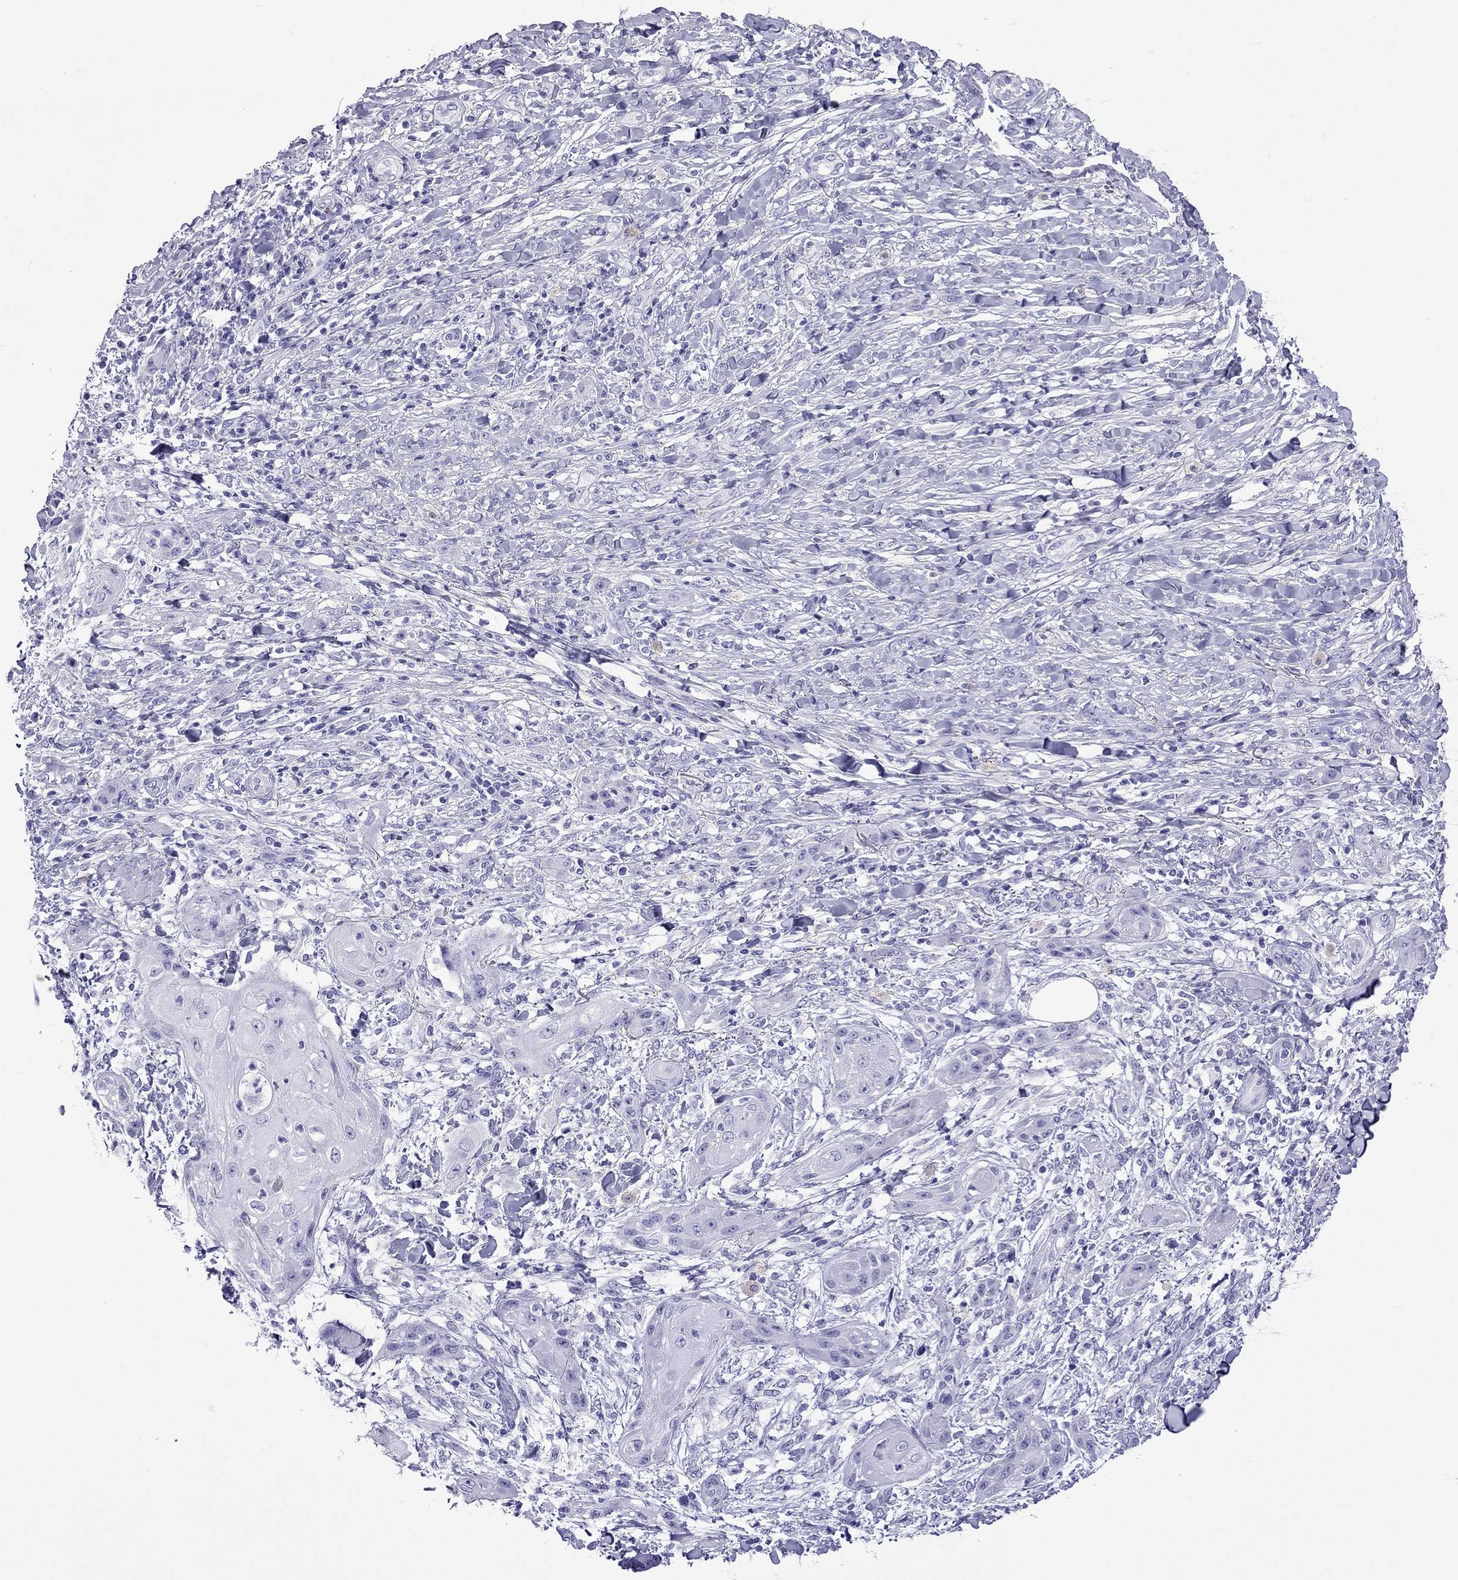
{"staining": {"intensity": "negative", "quantity": "none", "location": "none"}, "tissue": "skin cancer", "cell_type": "Tumor cells", "image_type": "cancer", "snomed": [{"axis": "morphology", "description": "Squamous cell carcinoma, NOS"}, {"axis": "topography", "description": "Skin"}], "caption": "Tumor cells are negative for brown protein staining in skin squamous cell carcinoma.", "gene": "ARR3", "patient": {"sex": "male", "age": 62}}